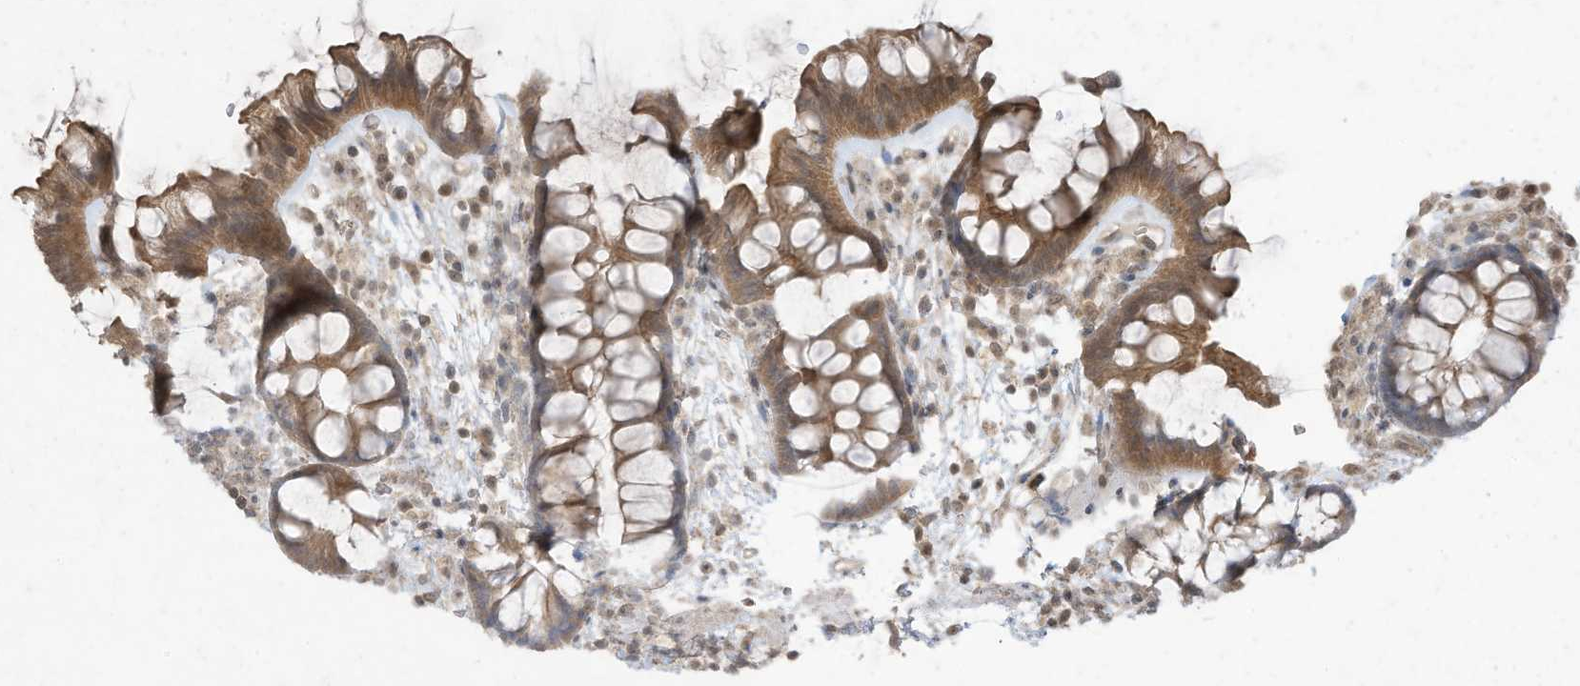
{"staining": {"intensity": "weak", "quantity": ">75%", "location": "cytoplasmic/membranous"}, "tissue": "colon", "cell_type": "Endothelial cells", "image_type": "normal", "snomed": [{"axis": "morphology", "description": "Normal tissue, NOS"}, {"axis": "topography", "description": "Colon"}], "caption": "Endothelial cells reveal low levels of weak cytoplasmic/membranous staining in approximately >75% of cells in normal colon. The protein is shown in brown color, while the nuclei are stained blue.", "gene": "MATN2", "patient": {"sex": "female", "age": 62}}